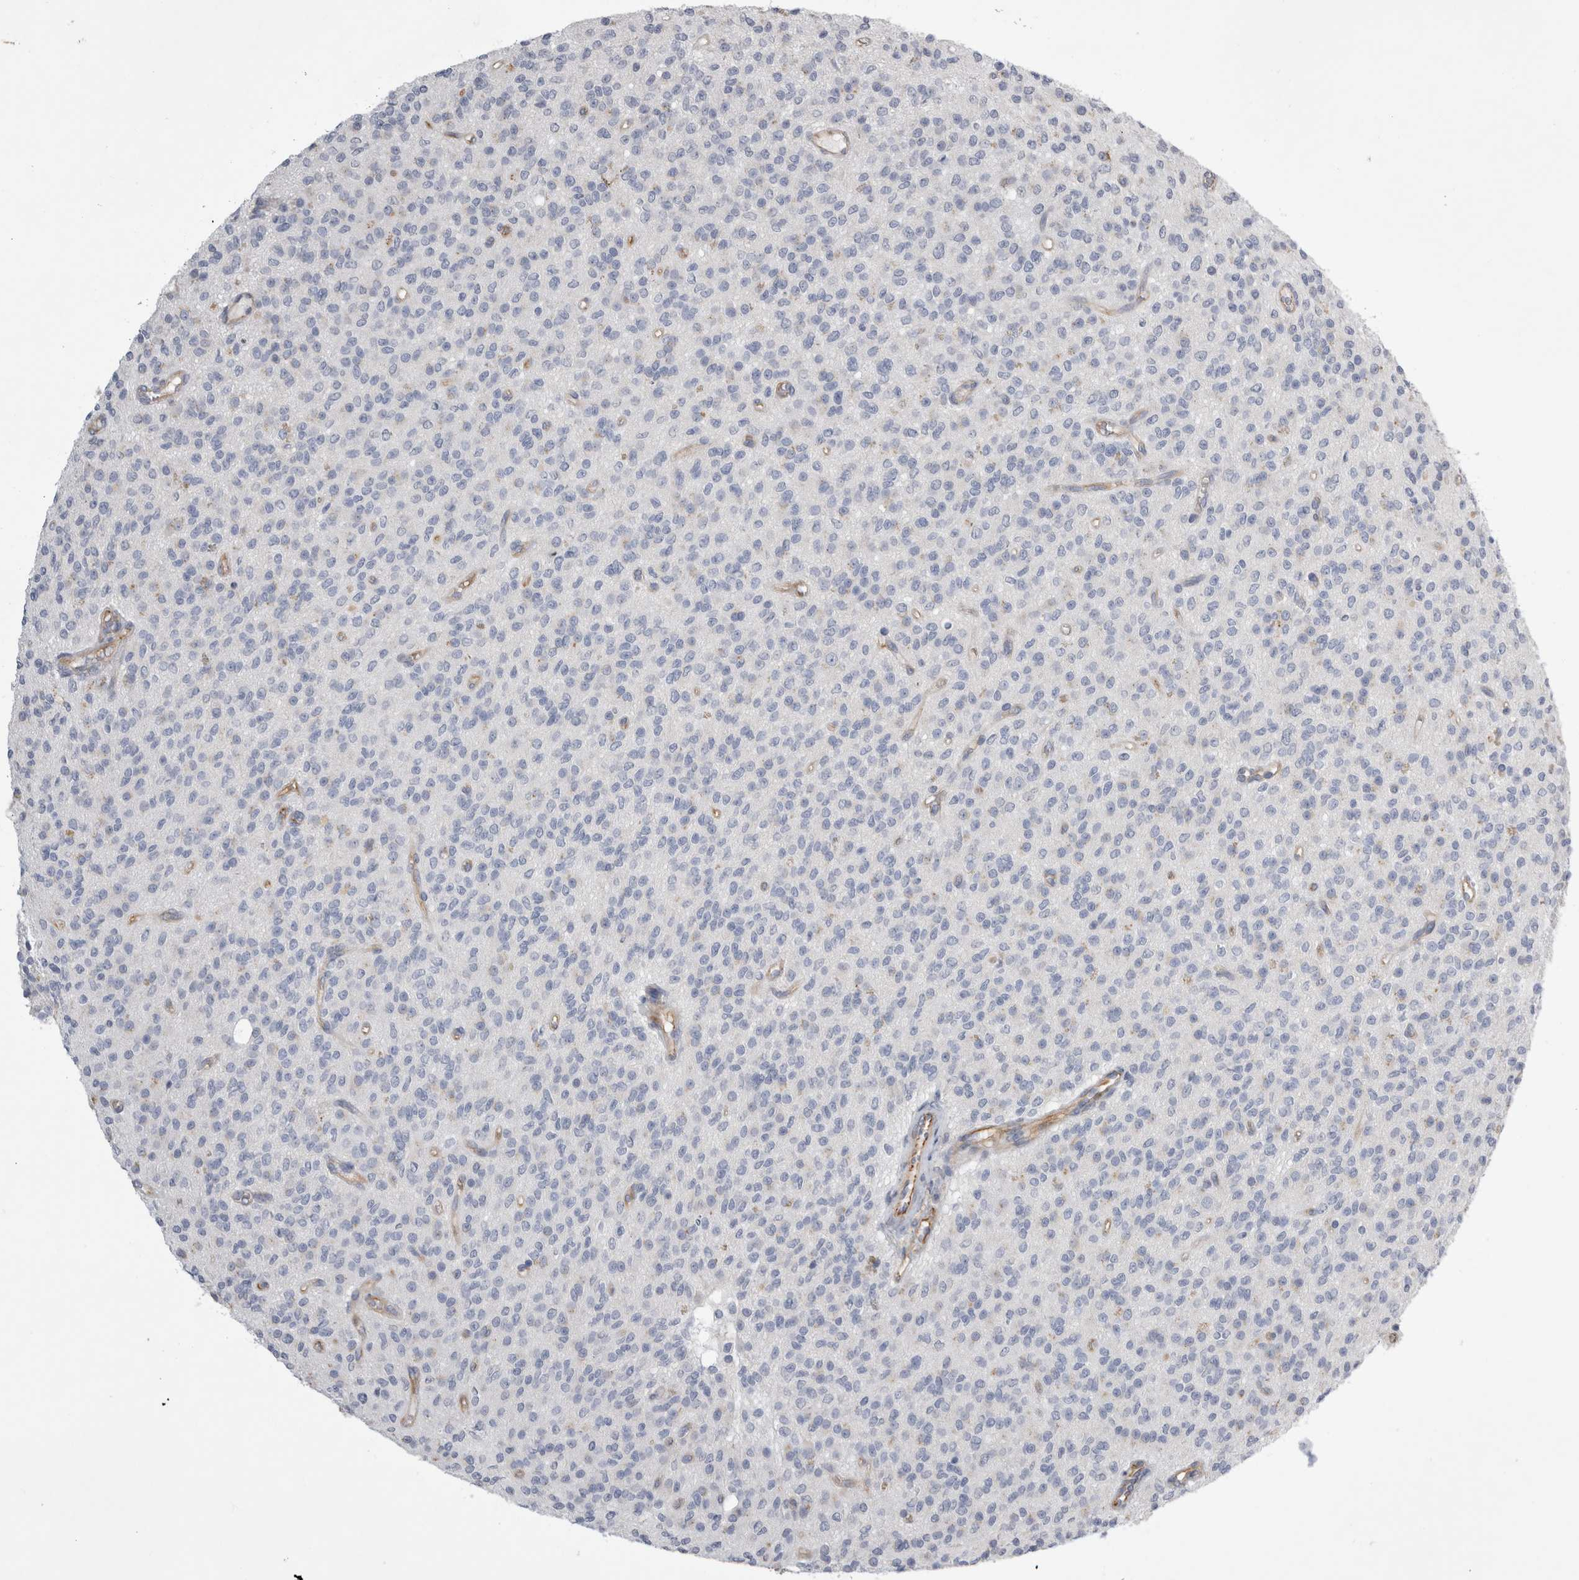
{"staining": {"intensity": "negative", "quantity": "none", "location": "none"}, "tissue": "glioma", "cell_type": "Tumor cells", "image_type": "cancer", "snomed": [{"axis": "morphology", "description": "Glioma, malignant, High grade"}, {"axis": "topography", "description": "Brain"}], "caption": "Immunohistochemistry photomicrograph of neoplastic tissue: malignant glioma (high-grade) stained with DAB reveals no significant protein positivity in tumor cells. (Immunohistochemistry (ihc), brightfield microscopy, high magnification).", "gene": "STRADB", "patient": {"sex": "male", "age": 34}}